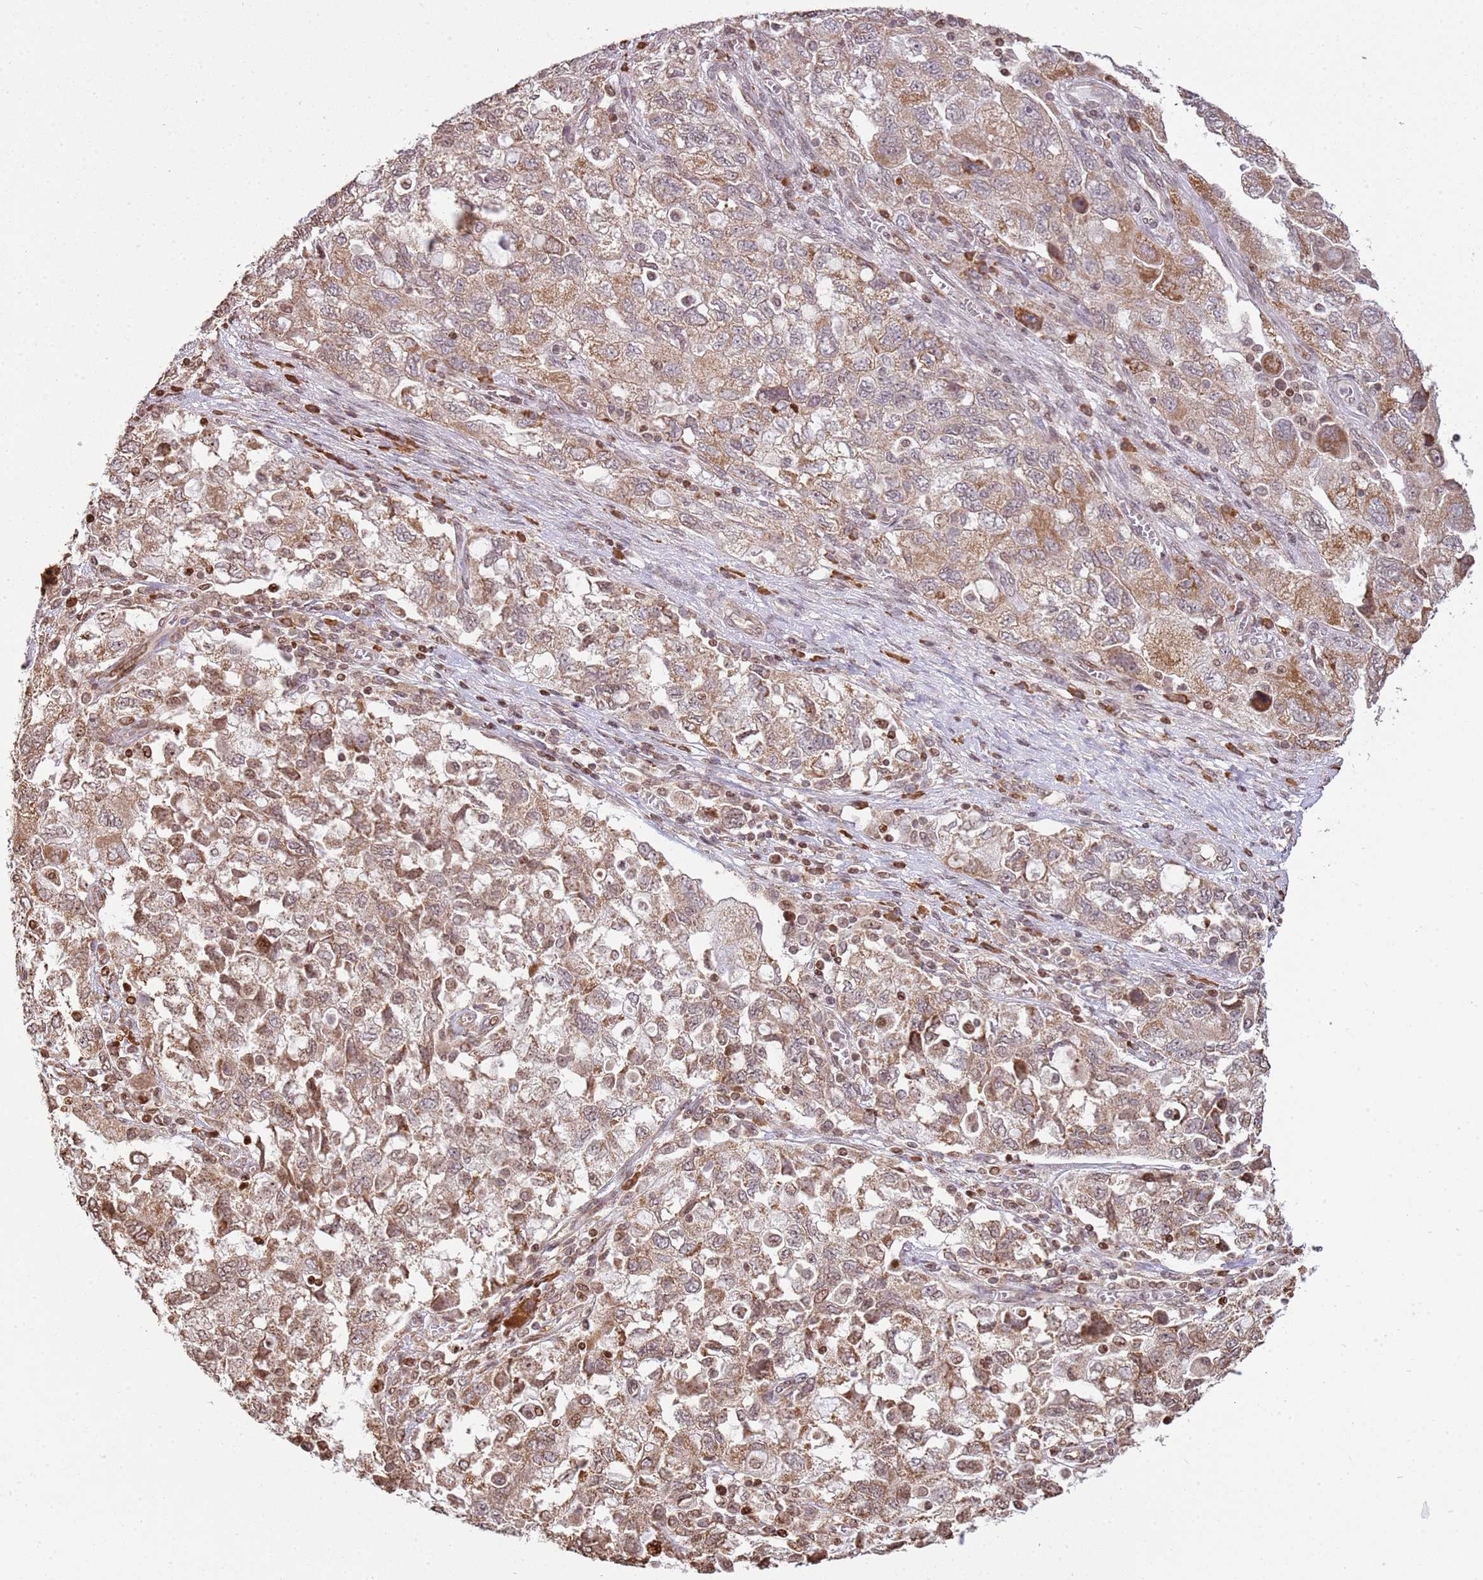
{"staining": {"intensity": "moderate", "quantity": ">75%", "location": "cytoplasmic/membranous"}, "tissue": "ovarian cancer", "cell_type": "Tumor cells", "image_type": "cancer", "snomed": [{"axis": "morphology", "description": "Carcinoma, NOS"}, {"axis": "morphology", "description": "Cystadenocarcinoma, serous, NOS"}, {"axis": "topography", "description": "Ovary"}], "caption": "Brown immunohistochemical staining in human ovarian cancer reveals moderate cytoplasmic/membranous positivity in about >75% of tumor cells.", "gene": "SCAF1", "patient": {"sex": "female", "age": 69}}